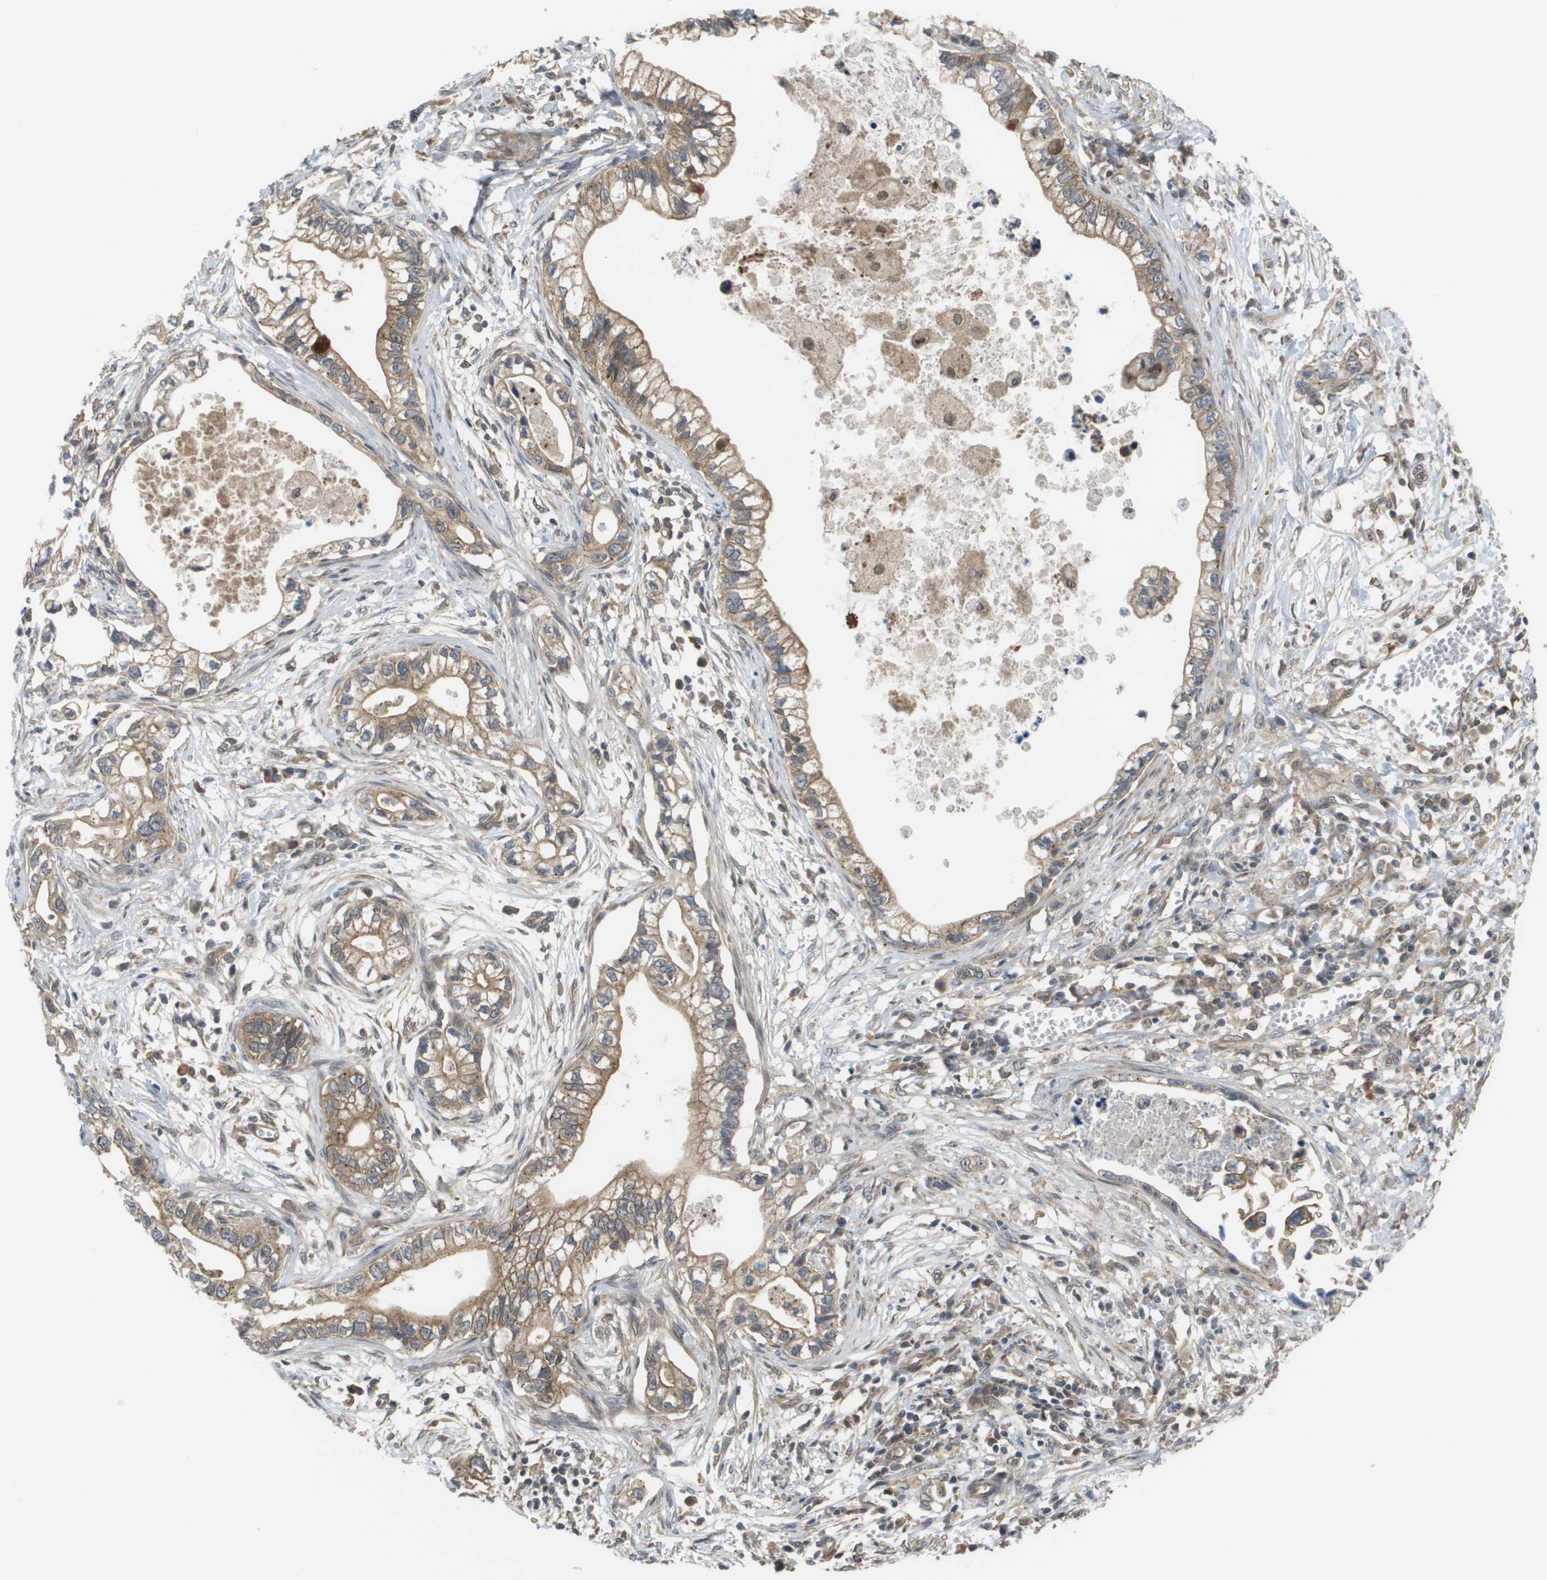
{"staining": {"intensity": "moderate", "quantity": ">75%", "location": "cytoplasmic/membranous"}, "tissue": "pancreatic cancer", "cell_type": "Tumor cells", "image_type": "cancer", "snomed": [{"axis": "morphology", "description": "Adenocarcinoma, NOS"}, {"axis": "topography", "description": "Pancreas"}], "caption": "Human pancreatic cancer (adenocarcinoma) stained with a brown dye displays moderate cytoplasmic/membranous positive positivity in approximately >75% of tumor cells.", "gene": "CTPS2", "patient": {"sex": "male", "age": 56}}